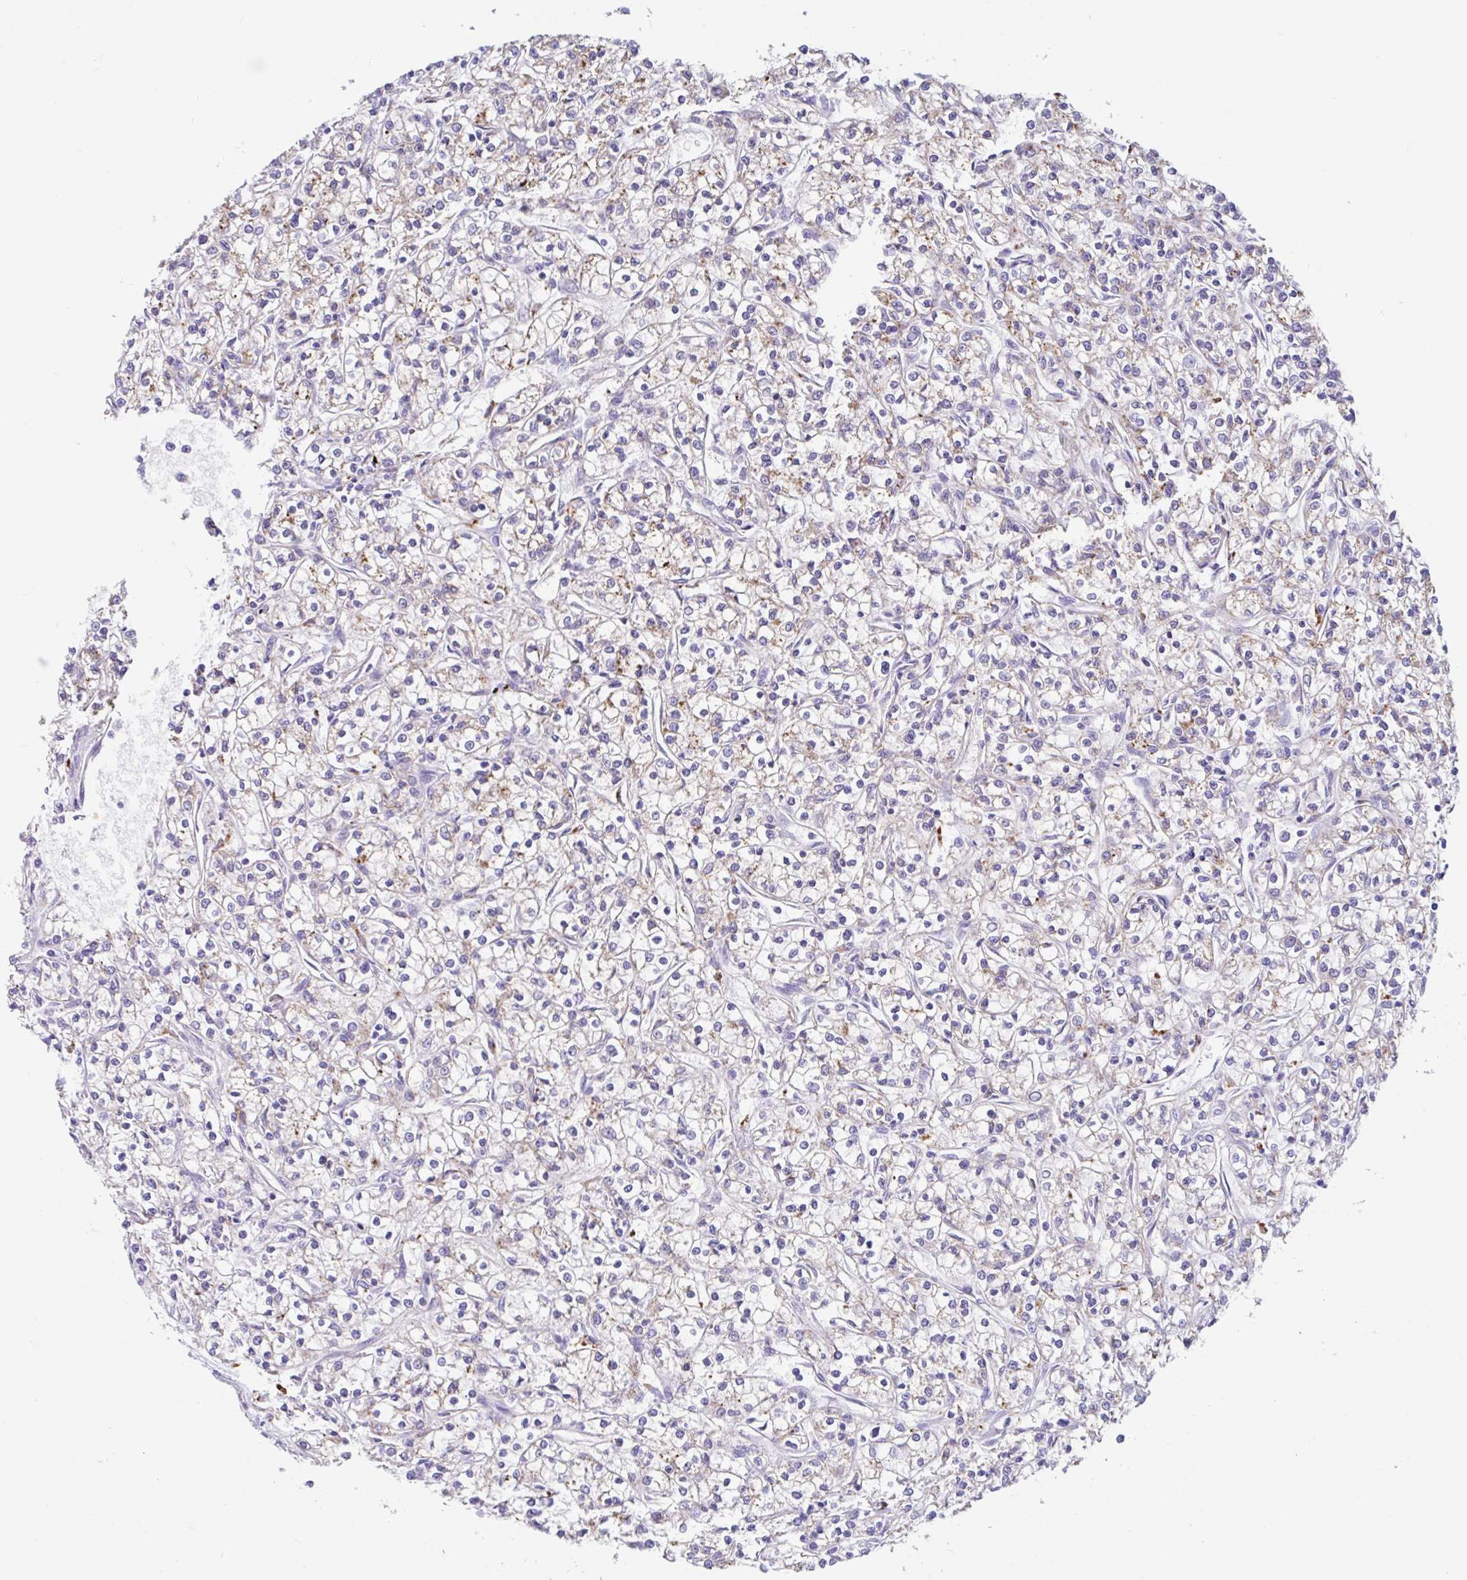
{"staining": {"intensity": "weak", "quantity": "25%-75%", "location": "cytoplasmic/membranous"}, "tissue": "renal cancer", "cell_type": "Tumor cells", "image_type": "cancer", "snomed": [{"axis": "morphology", "description": "Adenocarcinoma, NOS"}, {"axis": "topography", "description": "Kidney"}], "caption": "Approximately 25%-75% of tumor cells in human renal cancer show weak cytoplasmic/membranous protein positivity as visualized by brown immunohistochemical staining.", "gene": "ZNF33A", "patient": {"sex": "female", "age": 59}}